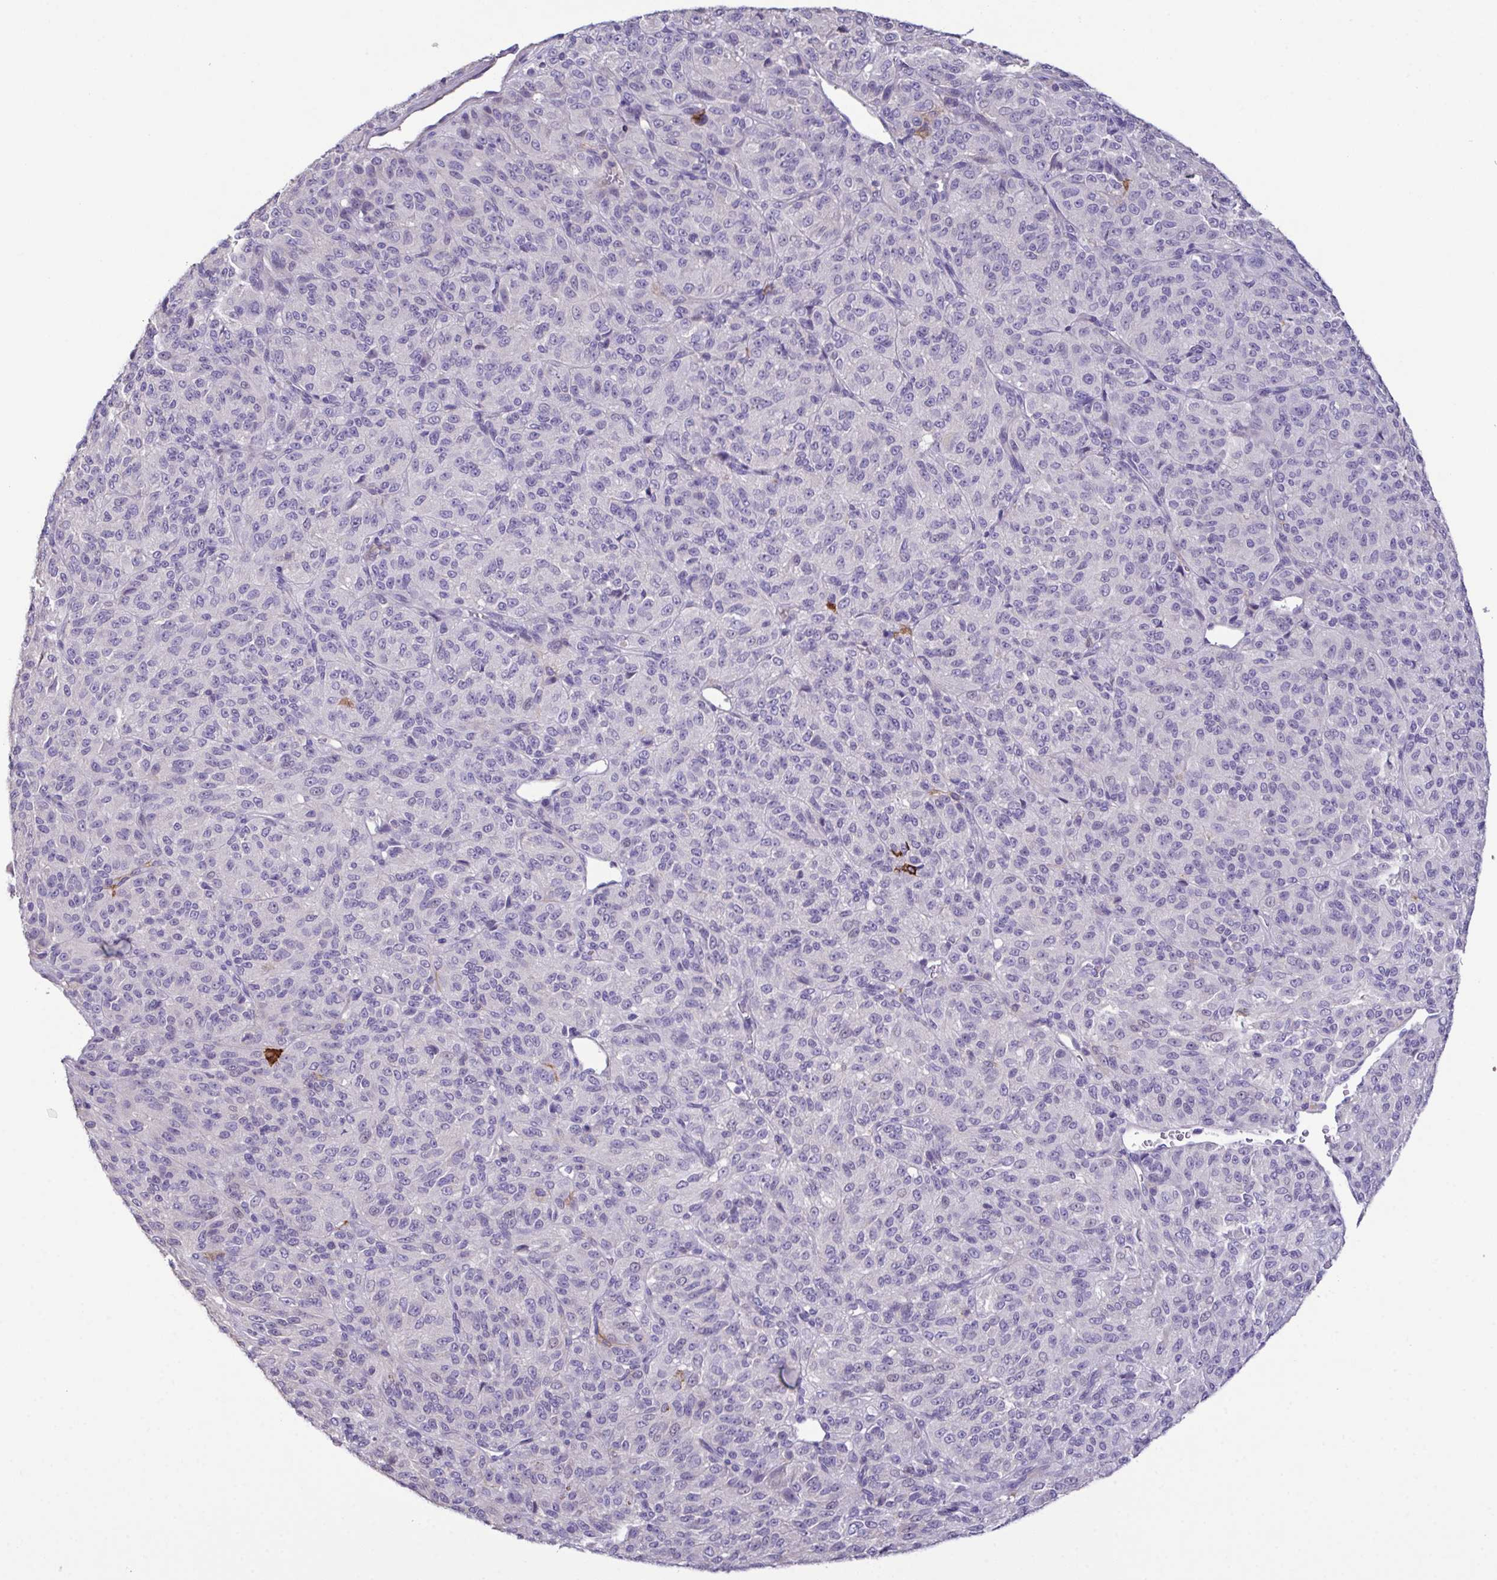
{"staining": {"intensity": "negative", "quantity": "none", "location": "none"}, "tissue": "melanoma", "cell_type": "Tumor cells", "image_type": "cancer", "snomed": [{"axis": "morphology", "description": "Malignant melanoma, Metastatic site"}, {"axis": "topography", "description": "Brain"}], "caption": "This photomicrograph is of melanoma stained with IHC to label a protein in brown with the nuclei are counter-stained blue. There is no expression in tumor cells. Nuclei are stained in blue.", "gene": "MARCO", "patient": {"sex": "female", "age": 56}}